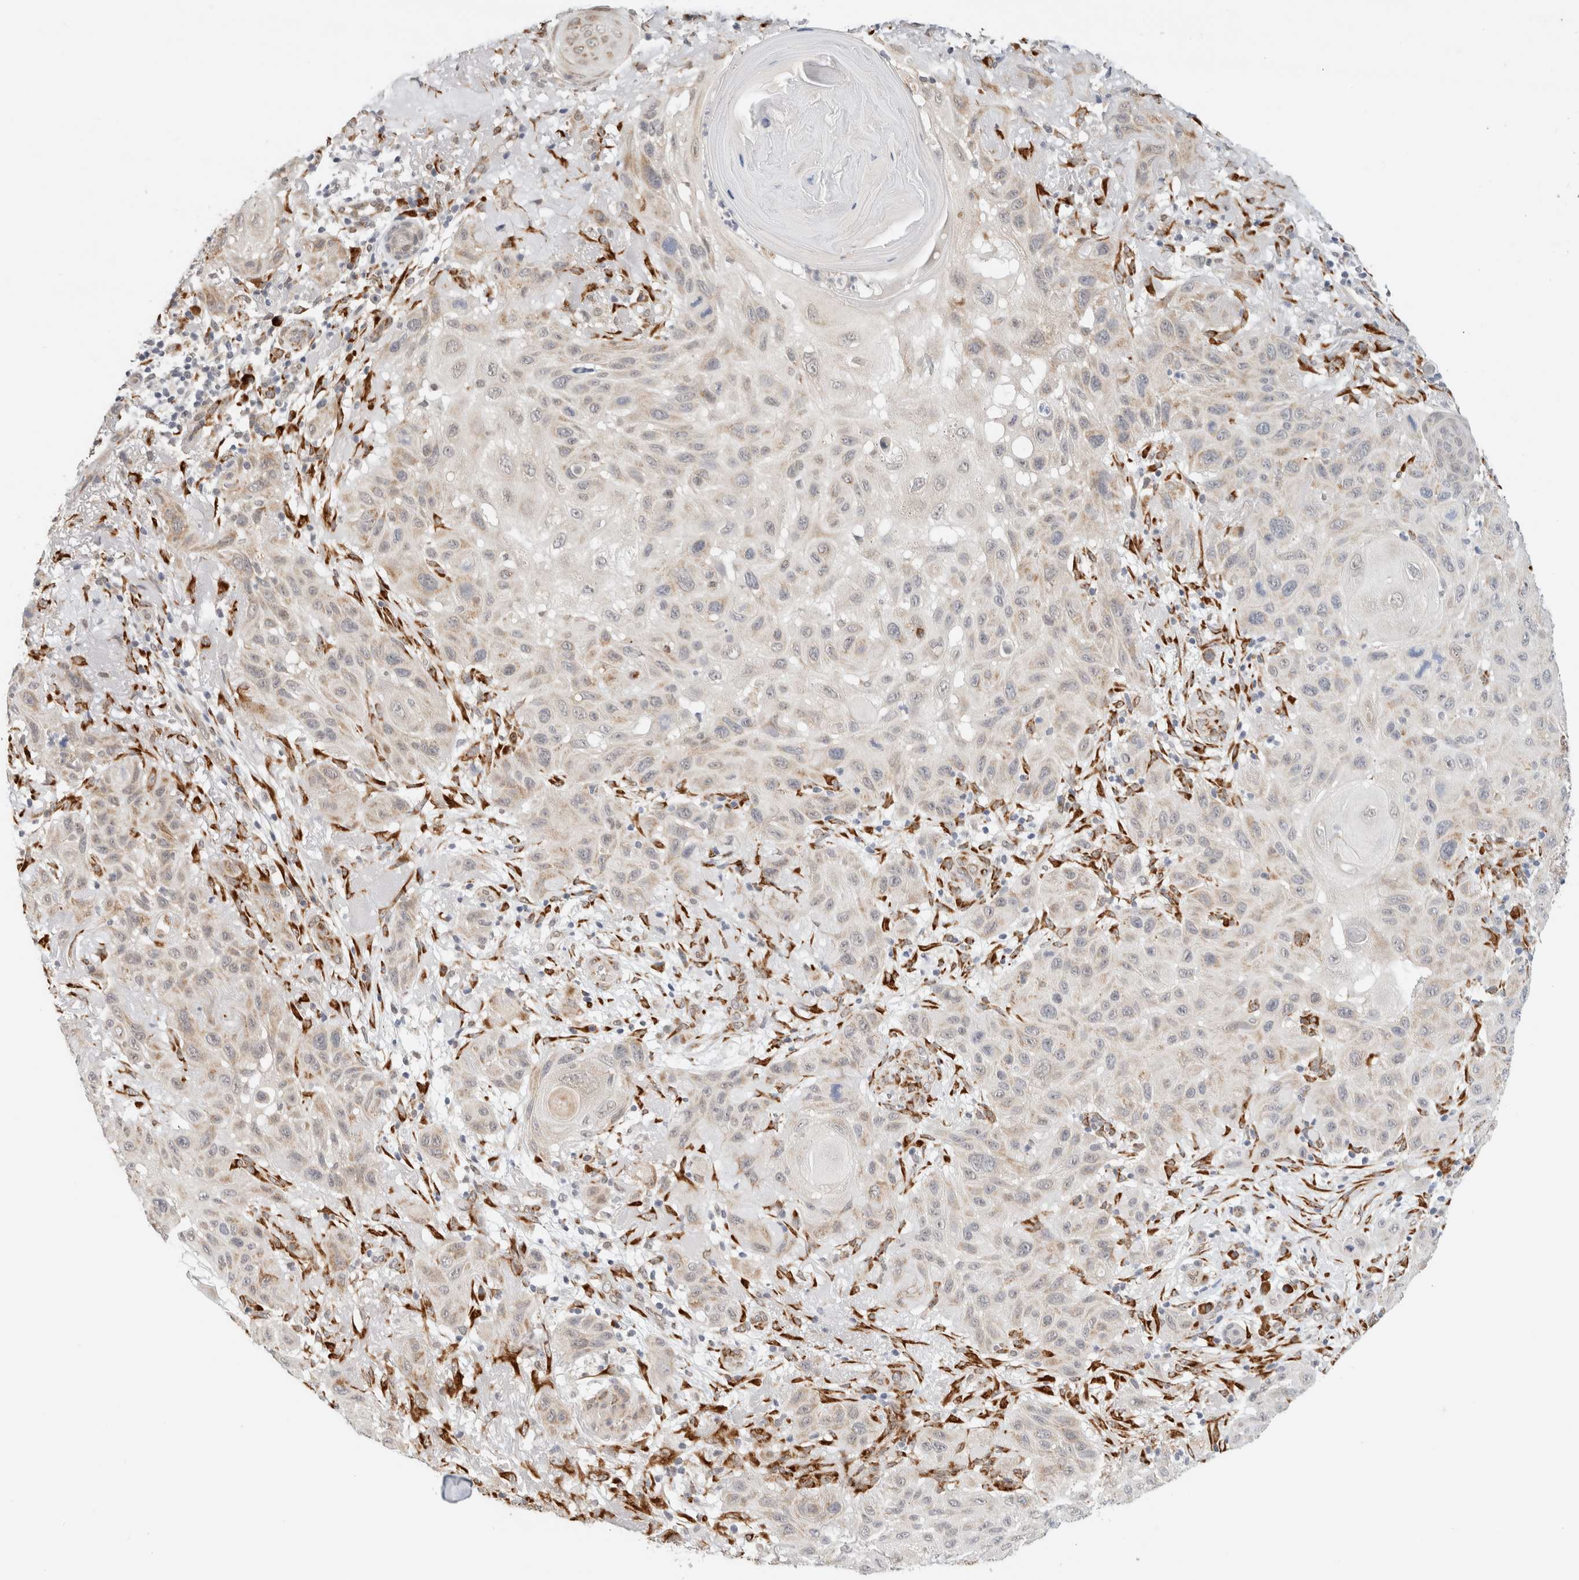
{"staining": {"intensity": "weak", "quantity": "25%-75%", "location": "cytoplasmic/membranous"}, "tissue": "skin cancer", "cell_type": "Tumor cells", "image_type": "cancer", "snomed": [{"axis": "morphology", "description": "Normal tissue, NOS"}, {"axis": "morphology", "description": "Squamous cell carcinoma, NOS"}, {"axis": "topography", "description": "Skin"}], "caption": "A micrograph showing weak cytoplasmic/membranous expression in approximately 25%-75% of tumor cells in skin cancer, as visualized by brown immunohistochemical staining.", "gene": "HDLBP", "patient": {"sex": "female", "age": 96}}